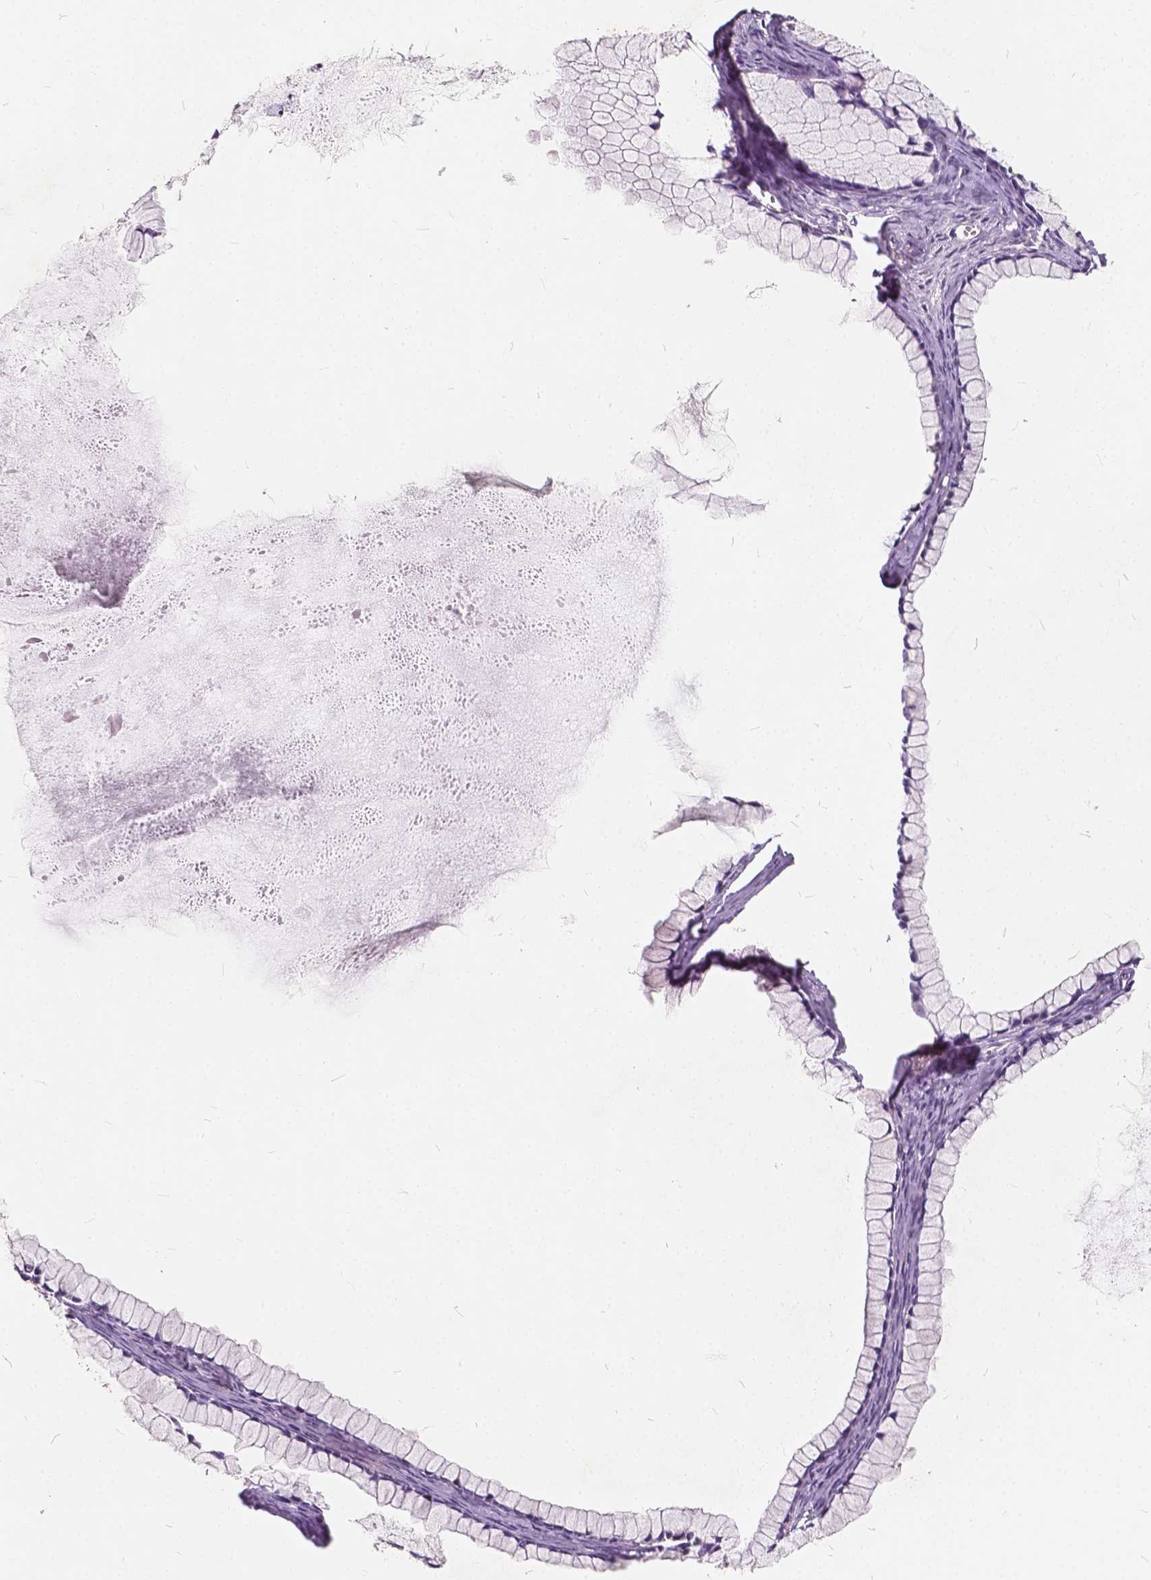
{"staining": {"intensity": "negative", "quantity": "none", "location": "none"}, "tissue": "ovarian cancer", "cell_type": "Tumor cells", "image_type": "cancer", "snomed": [{"axis": "morphology", "description": "Cystadenocarcinoma, mucinous, NOS"}, {"axis": "topography", "description": "Ovary"}], "caption": "Ovarian cancer stained for a protein using immunohistochemistry (IHC) exhibits no expression tumor cells.", "gene": "SLC7A8", "patient": {"sex": "female", "age": 41}}